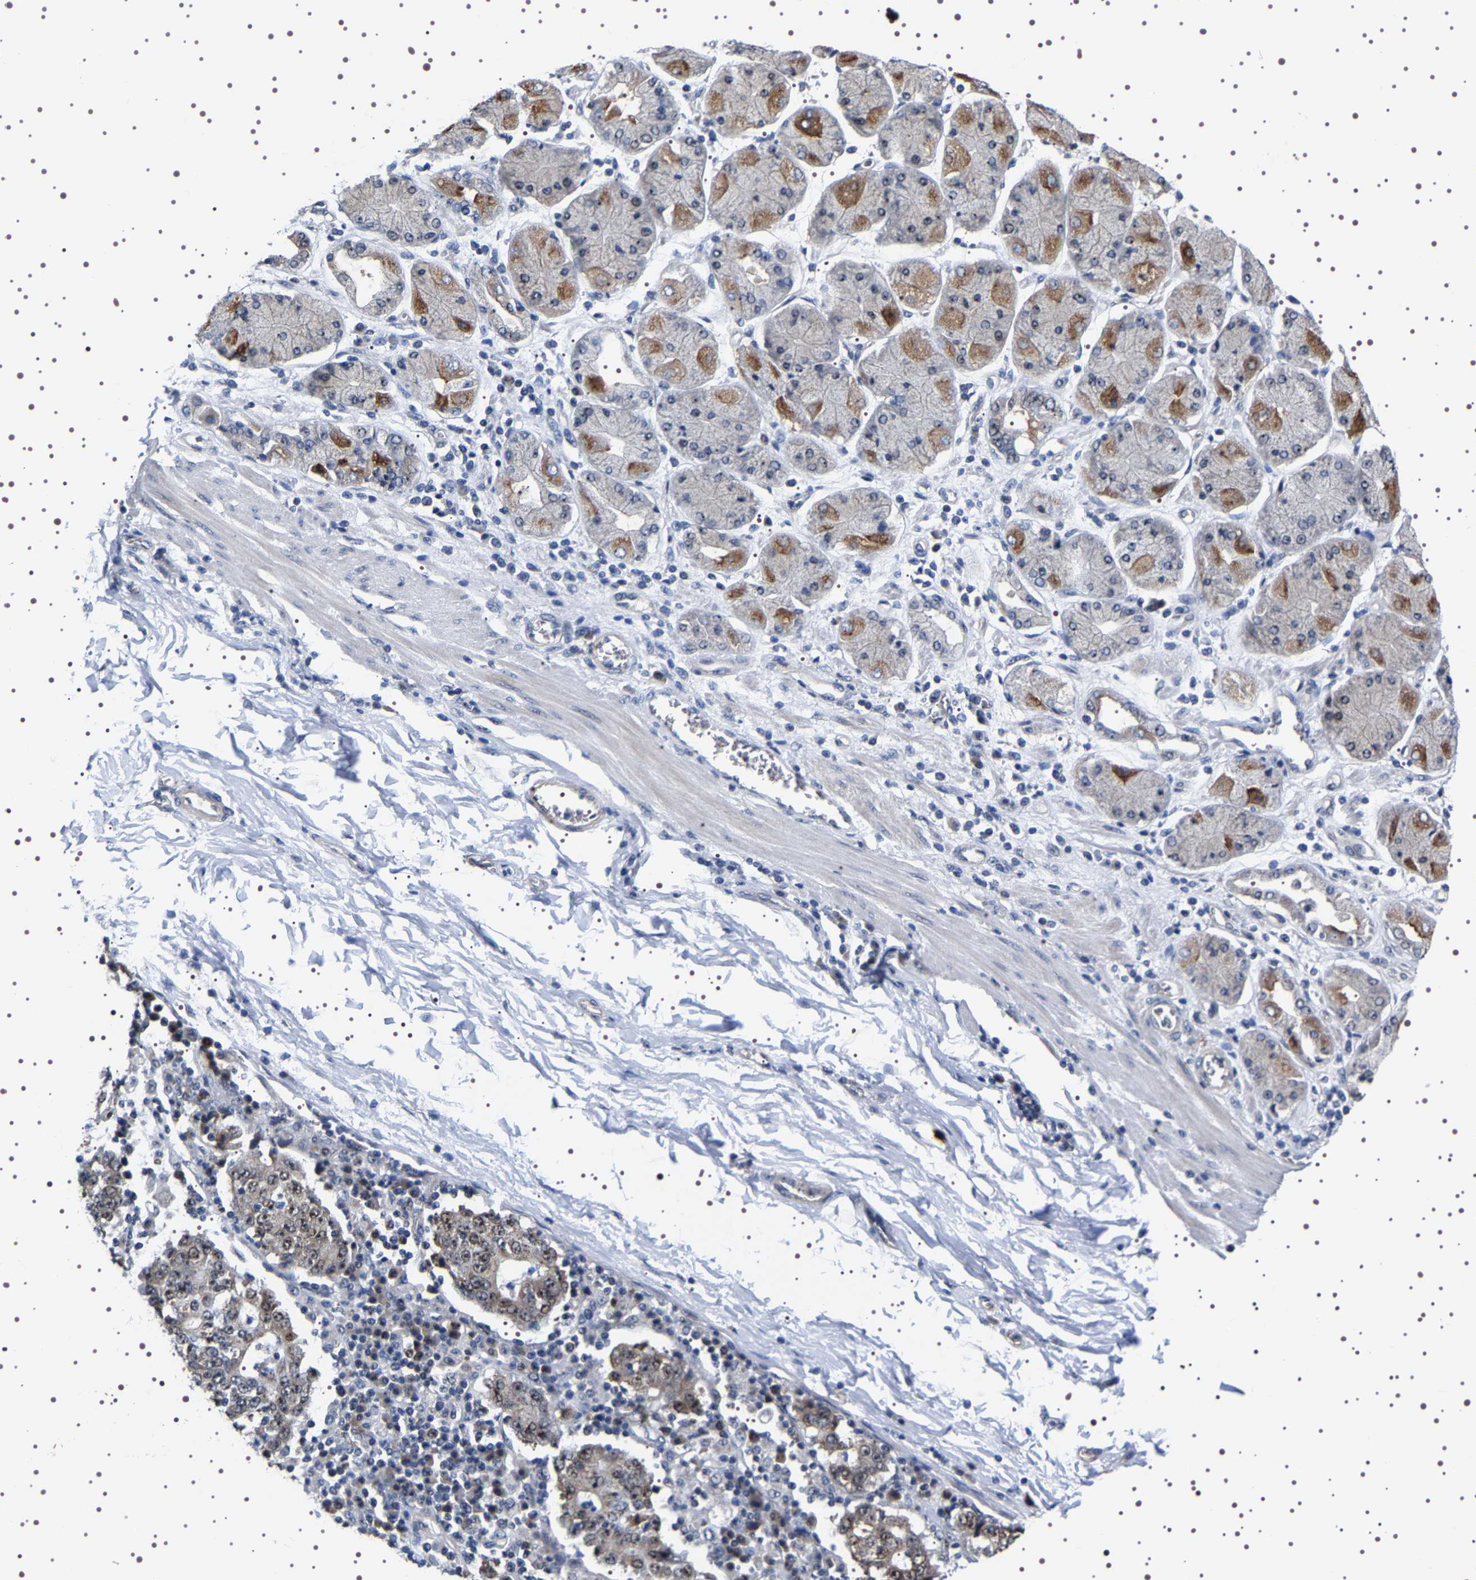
{"staining": {"intensity": "moderate", "quantity": ">75%", "location": "nuclear"}, "tissue": "stomach cancer", "cell_type": "Tumor cells", "image_type": "cancer", "snomed": [{"axis": "morphology", "description": "Normal tissue, NOS"}, {"axis": "morphology", "description": "Adenocarcinoma, NOS"}, {"axis": "topography", "description": "Stomach, upper"}, {"axis": "topography", "description": "Stomach"}], "caption": "This histopathology image shows stomach cancer stained with immunohistochemistry (IHC) to label a protein in brown. The nuclear of tumor cells show moderate positivity for the protein. Nuclei are counter-stained blue.", "gene": "GNL3", "patient": {"sex": "male", "age": 59}}